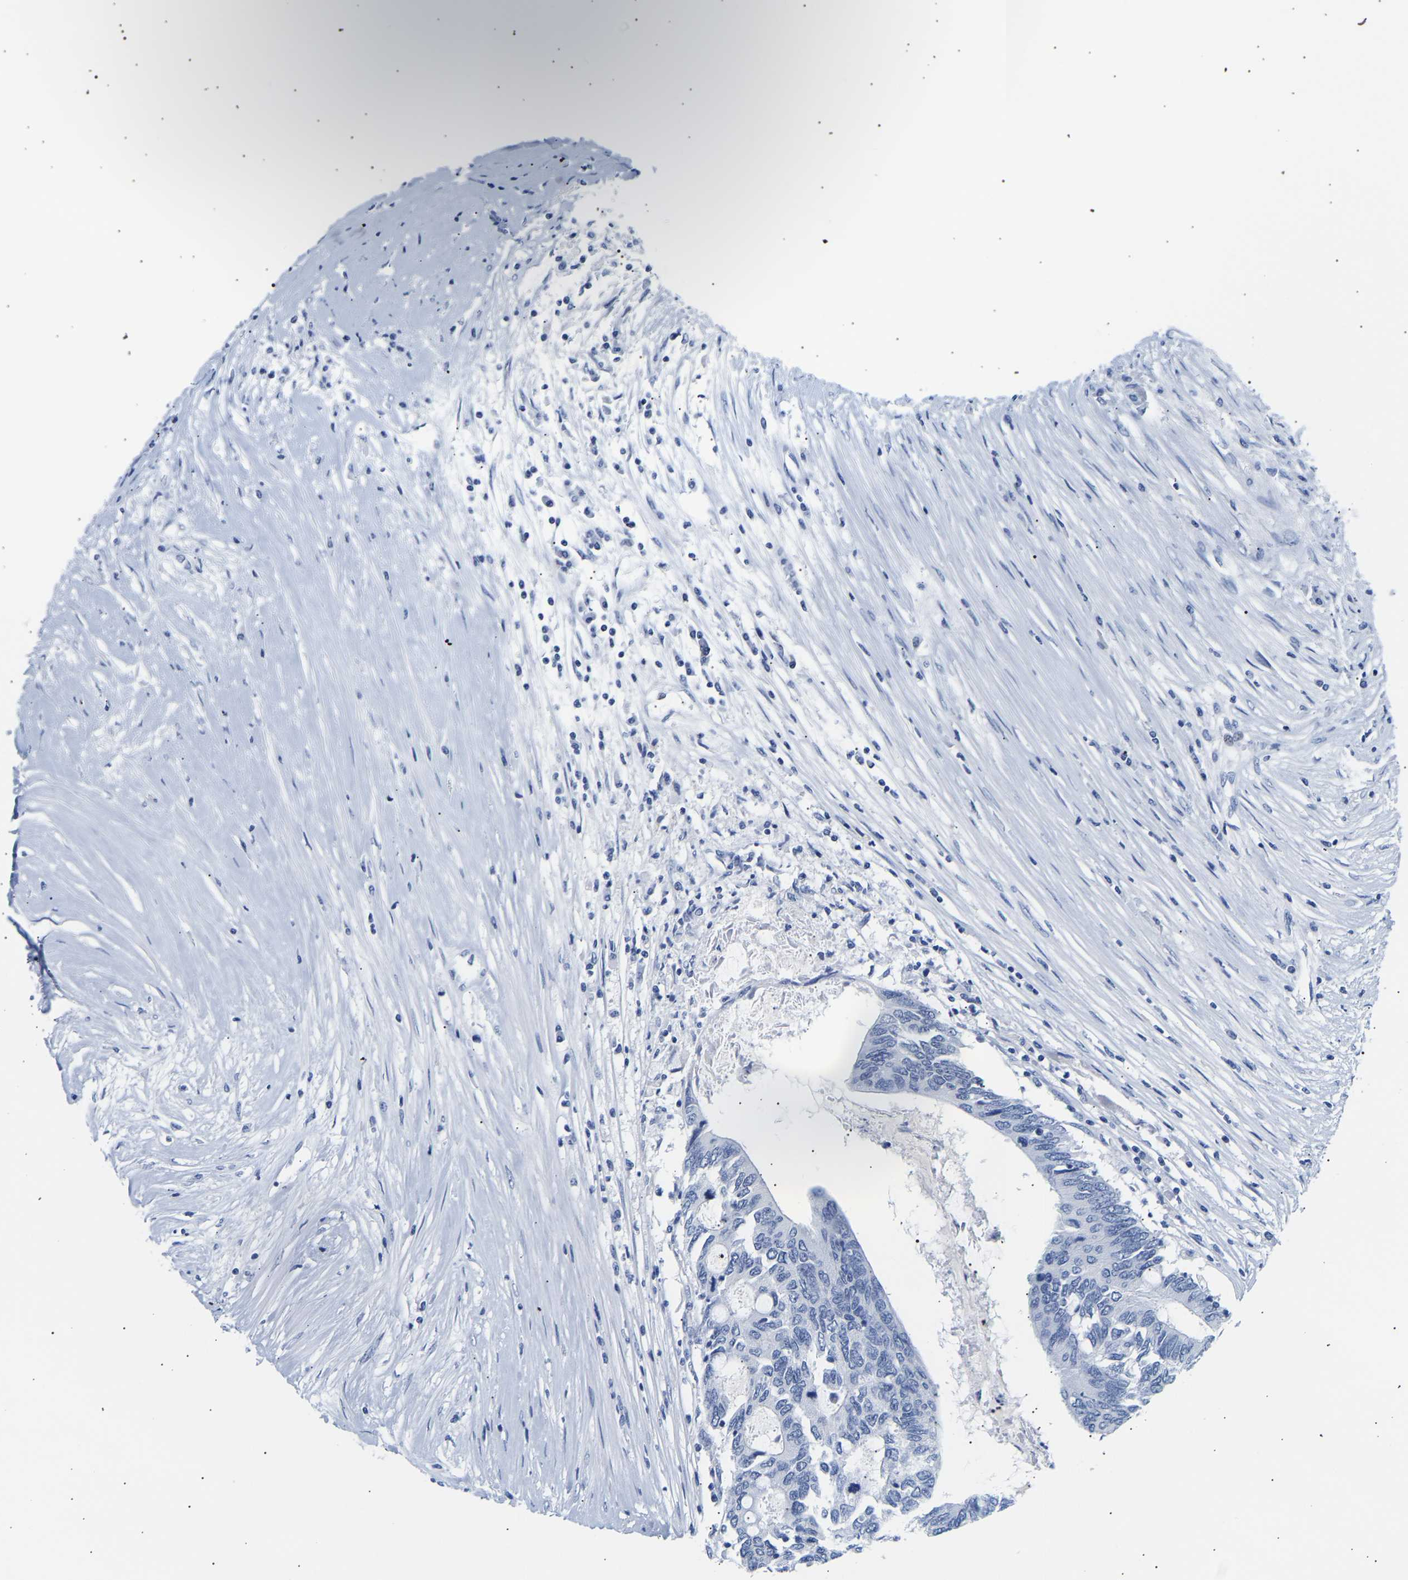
{"staining": {"intensity": "negative", "quantity": "none", "location": "none"}, "tissue": "colorectal cancer", "cell_type": "Tumor cells", "image_type": "cancer", "snomed": [{"axis": "morphology", "description": "Adenocarcinoma, NOS"}, {"axis": "topography", "description": "Rectum"}], "caption": "Tumor cells show no significant protein positivity in adenocarcinoma (colorectal).", "gene": "SPINK2", "patient": {"sex": "male", "age": 63}}